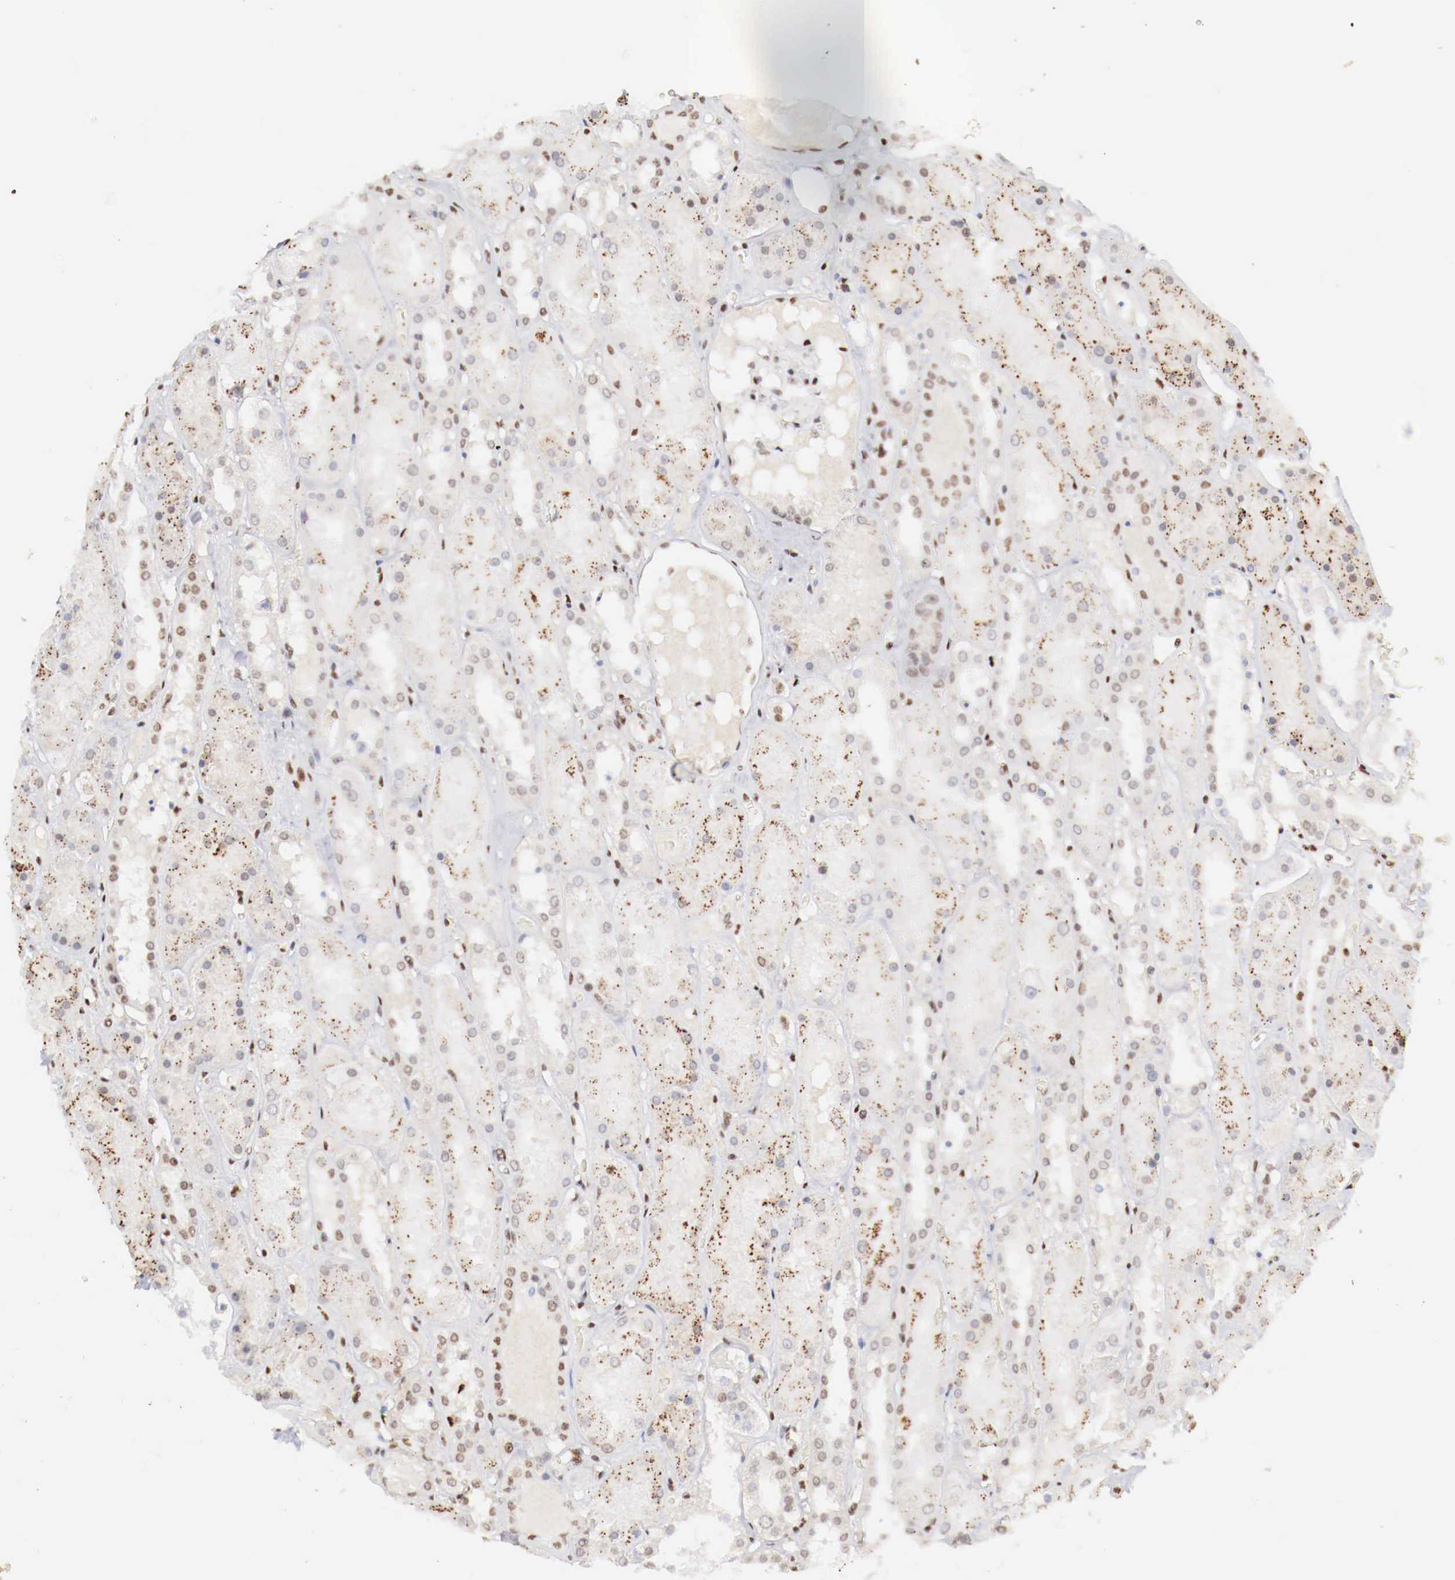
{"staining": {"intensity": "moderate", "quantity": "25%-75%", "location": "nuclear"}, "tissue": "kidney", "cell_type": "Cells in glomeruli", "image_type": "normal", "snomed": [{"axis": "morphology", "description": "Normal tissue, NOS"}, {"axis": "topography", "description": "Kidney"}], "caption": "Protein staining of normal kidney demonstrates moderate nuclear staining in about 25%-75% of cells in glomeruli.", "gene": "MAX", "patient": {"sex": "male", "age": 36}}